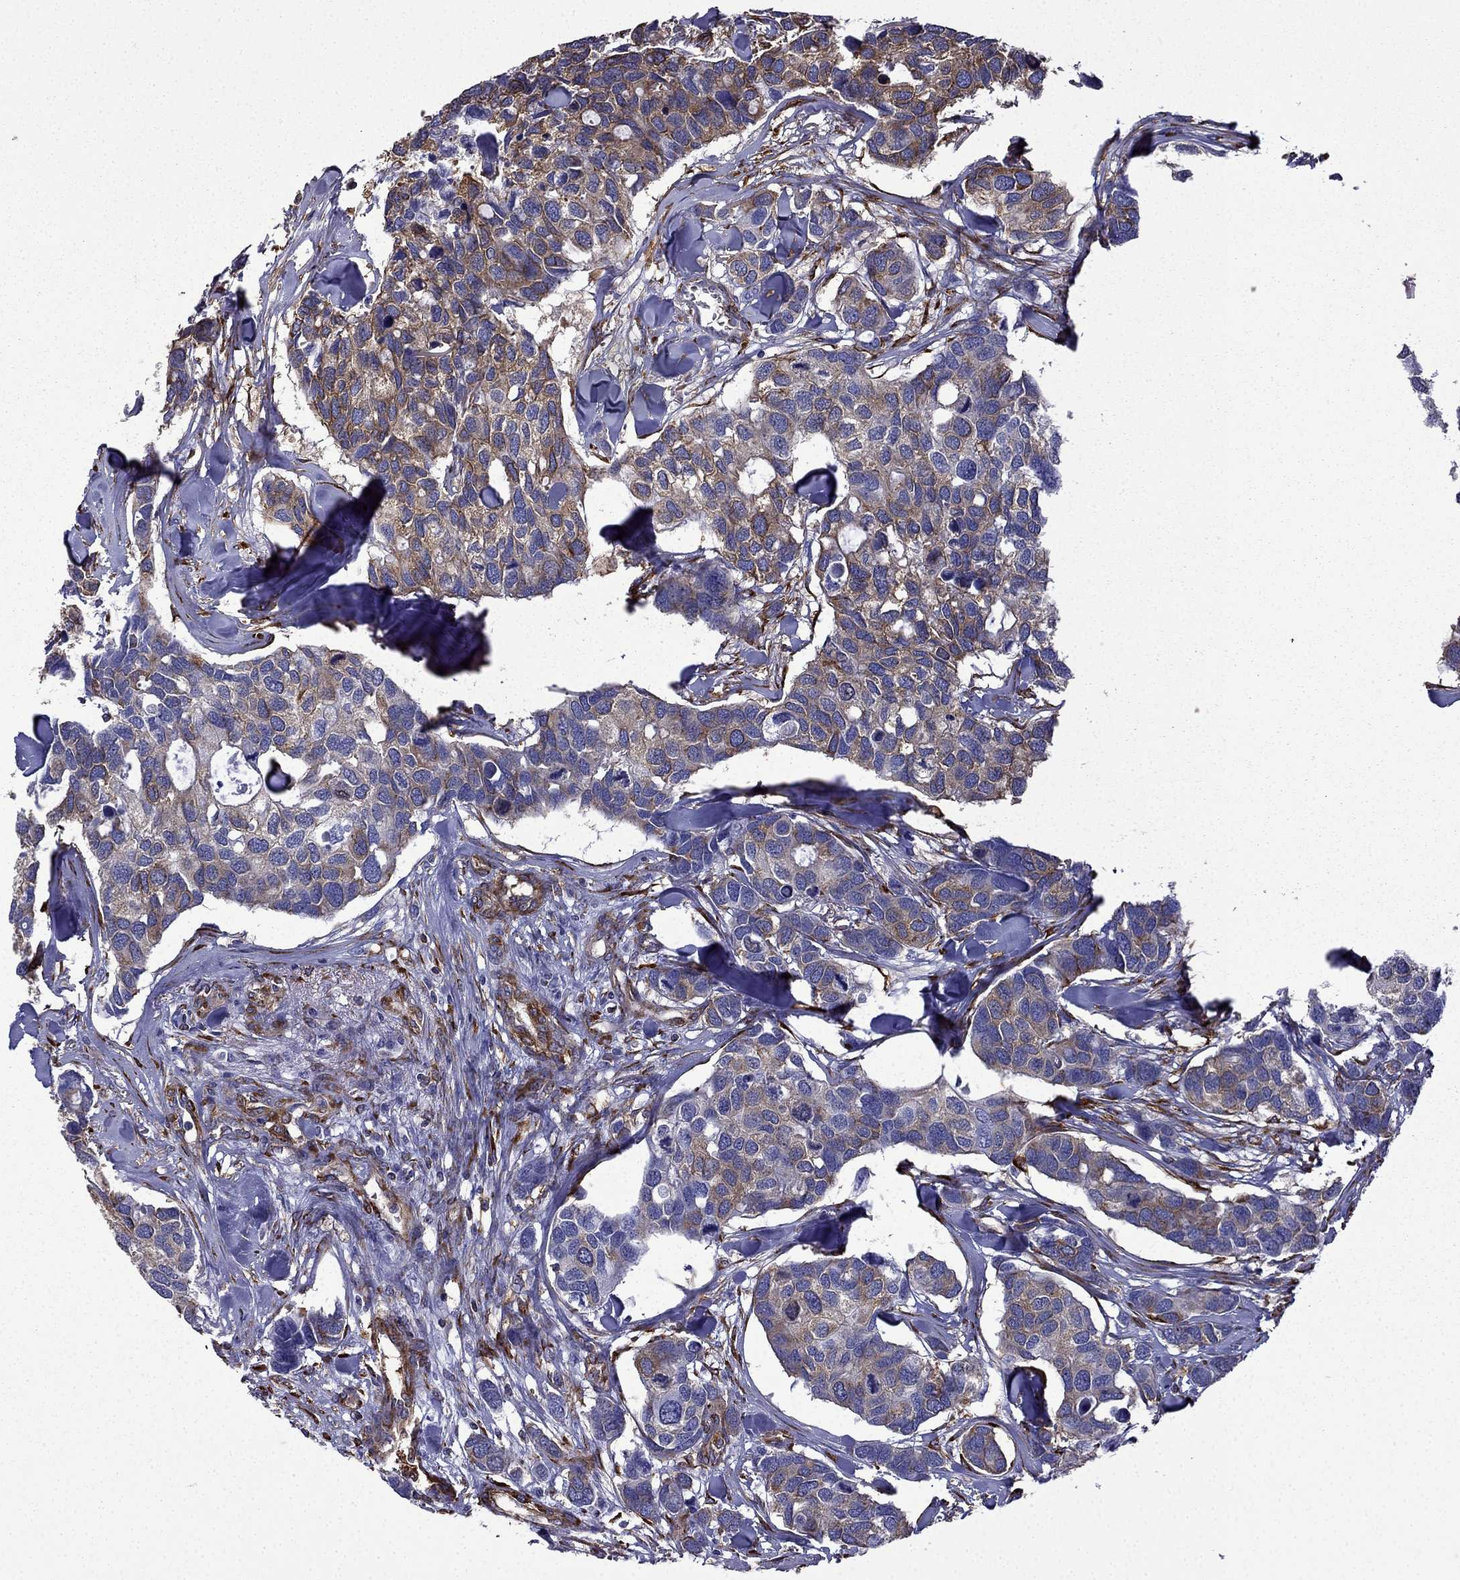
{"staining": {"intensity": "moderate", "quantity": "25%-75%", "location": "cytoplasmic/membranous"}, "tissue": "breast cancer", "cell_type": "Tumor cells", "image_type": "cancer", "snomed": [{"axis": "morphology", "description": "Duct carcinoma"}, {"axis": "topography", "description": "Breast"}], "caption": "Immunohistochemical staining of breast intraductal carcinoma displays medium levels of moderate cytoplasmic/membranous protein positivity in approximately 25%-75% of tumor cells. The staining was performed using DAB to visualize the protein expression in brown, while the nuclei were stained in blue with hematoxylin (Magnification: 20x).", "gene": "MAP4", "patient": {"sex": "female", "age": 83}}